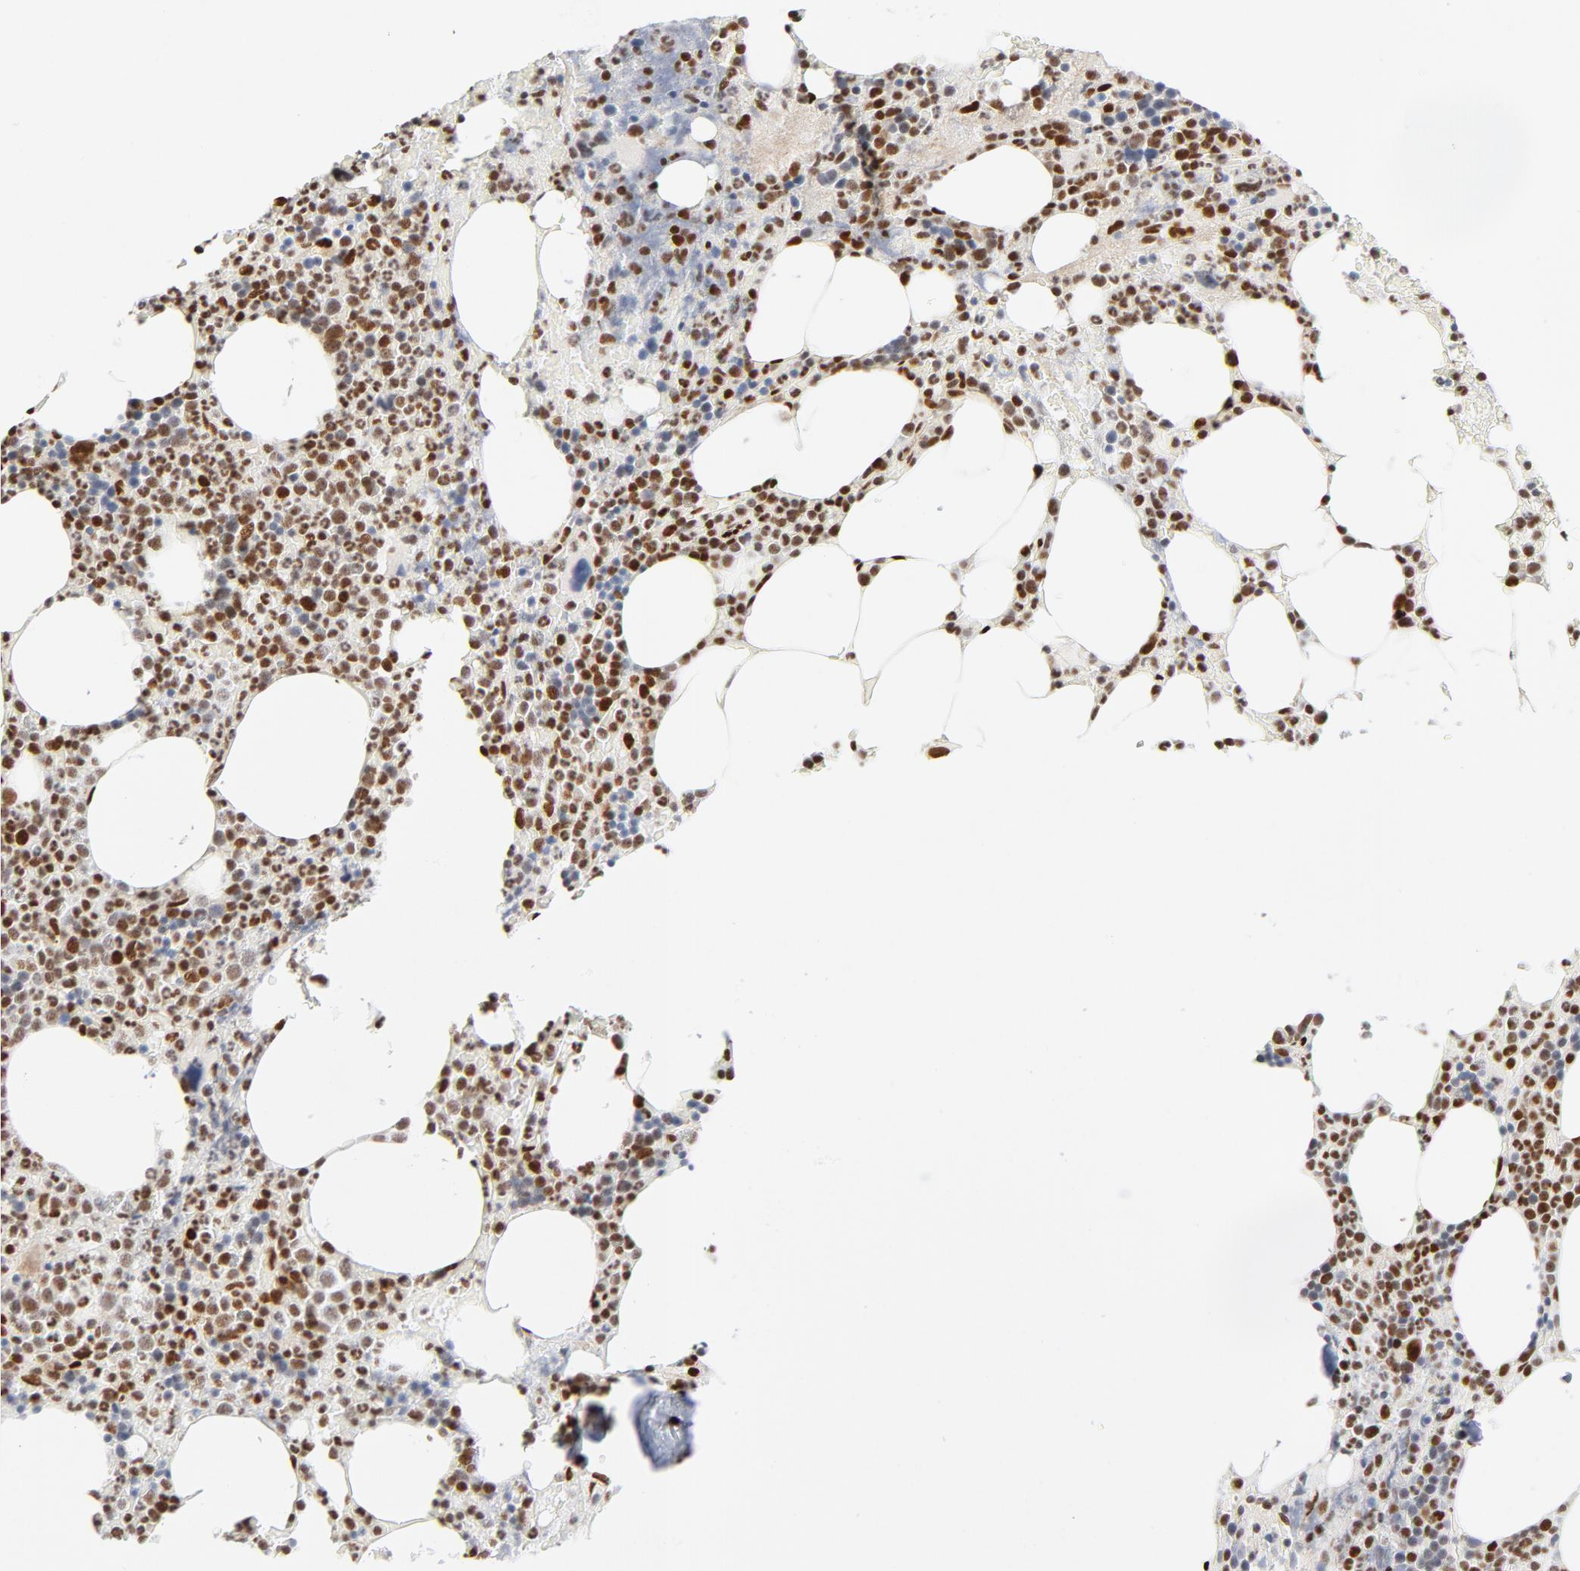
{"staining": {"intensity": "strong", "quantity": "<25%", "location": "nuclear"}, "tissue": "bone marrow", "cell_type": "Hematopoietic cells", "image_type": "normal", "snomed": [{"axis": "morphology", "description": "Normal tissue, NOS"}, {"axis": "topography", "description": "Bone marrow"}], "caption": "Normal bone marrow displays strong nuclear staining in about <25% of hematopoietic cells (DAB (3,3'-diaminobenzidine) IHC, brown staining for protein, blue staining for nuclei)..", "gene": "MEF2A", "patient": {"sex": "female", "age": 66}}